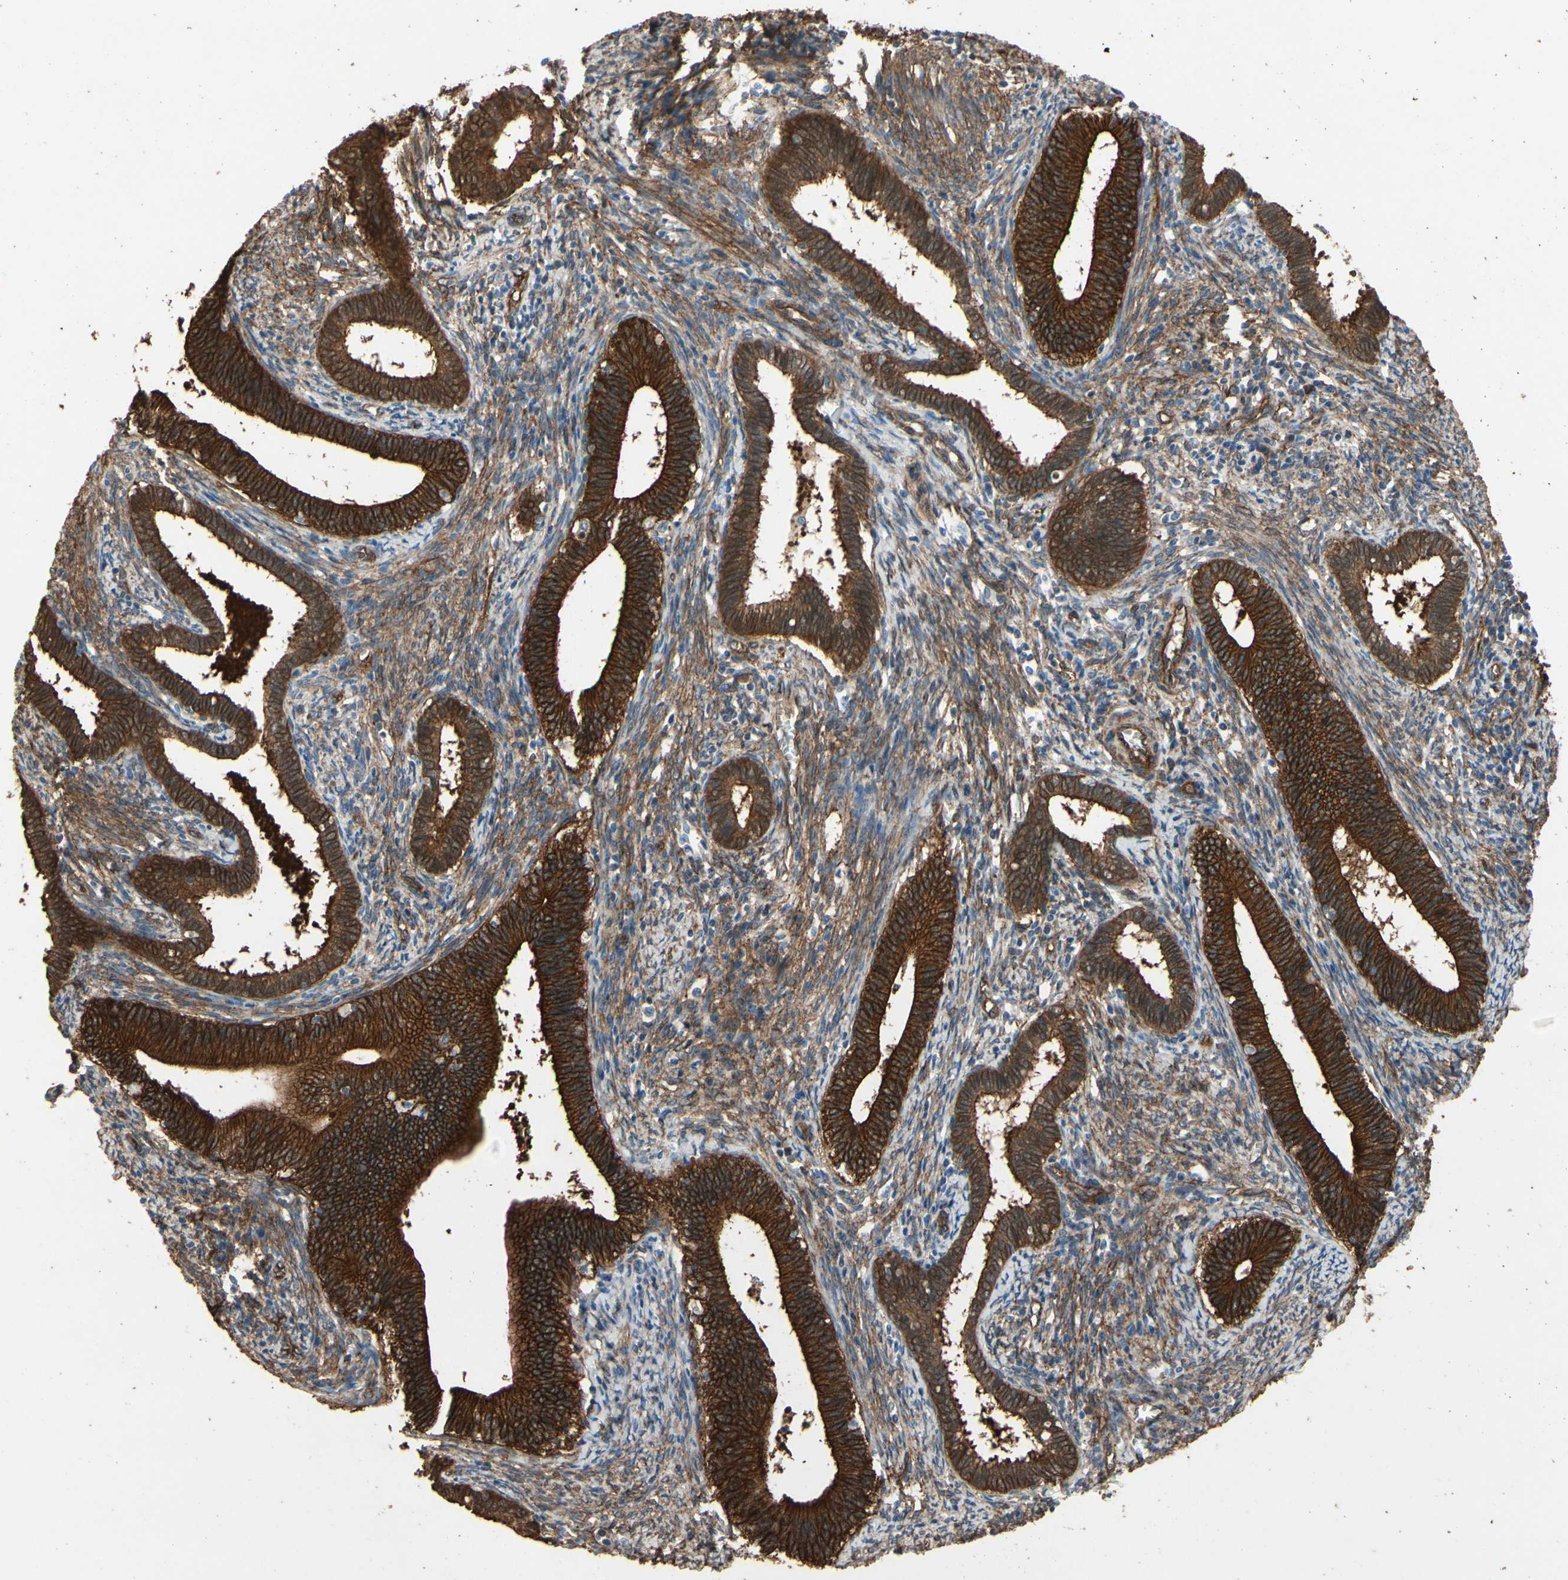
{"staining": {"intensity": "strong", "quantity": ">75%", "location": "cytoplasmic/membranous"}, "tissue": "cervical cancer", "cell_type": "Tumor cells", "image_type": "cancer", "snomed": [{"axis": "morphology", "description": "Adenocarcinoma, NOS"}, {"axis": "topography", "description": "Cervix"}], "caption": "Protein staining by immunohistochemistry (IHC) exhibits strong cytoplasmic/membranous staining in about >75% of tumor cells in adenocarcinoma (cervical).", "gene": "CTTNBP2", "patient": {"sex": "female", "age": 44}}